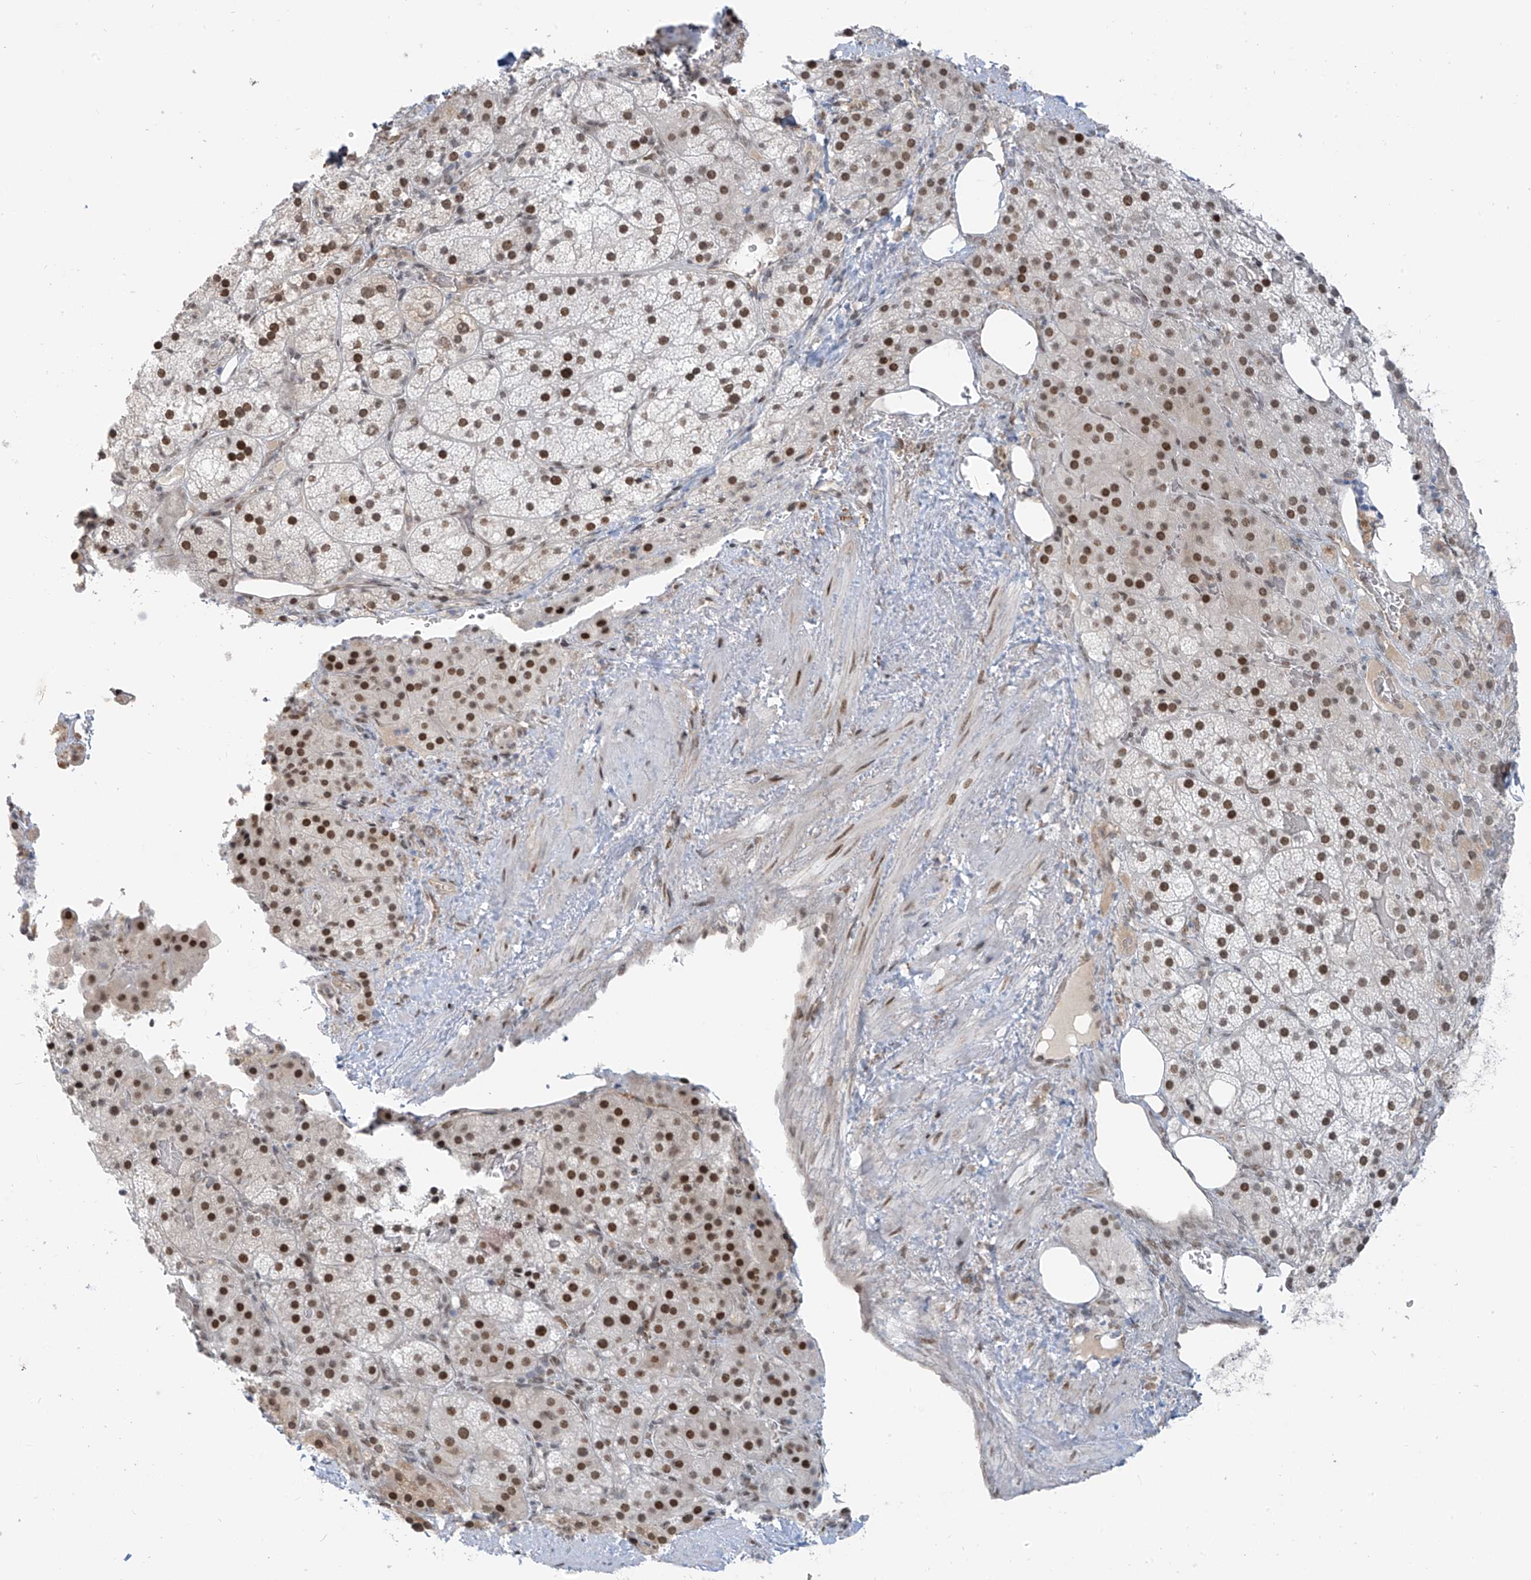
{"staining": {"intensity": "strong", "quantity": "25%-75%", "location": "nuclear"}, "tissue": "adrenal gland", "cell_type": "Glandular cells", "image_type": "normal", "snomed": [{"axis": "morphology", "description": "Normal tissue, NOS"}, {"axis": "topography", "description": "Adrenal gland"}], "caption": "Immunohistochemistry staining of unremarkable adrenal gland, which reveals high levels of strong nuclear staining in approximately 25%-75% of glandular cells indicating strong nuclear protein expression. The staining was performed using DAB (3,3'-diaminobenzidine) (brown) for protein detection and nuclei were counterstained in hematoxylin (blue).", "gene": "MCM9", "patient": {"sex": "female", "age": 59}}